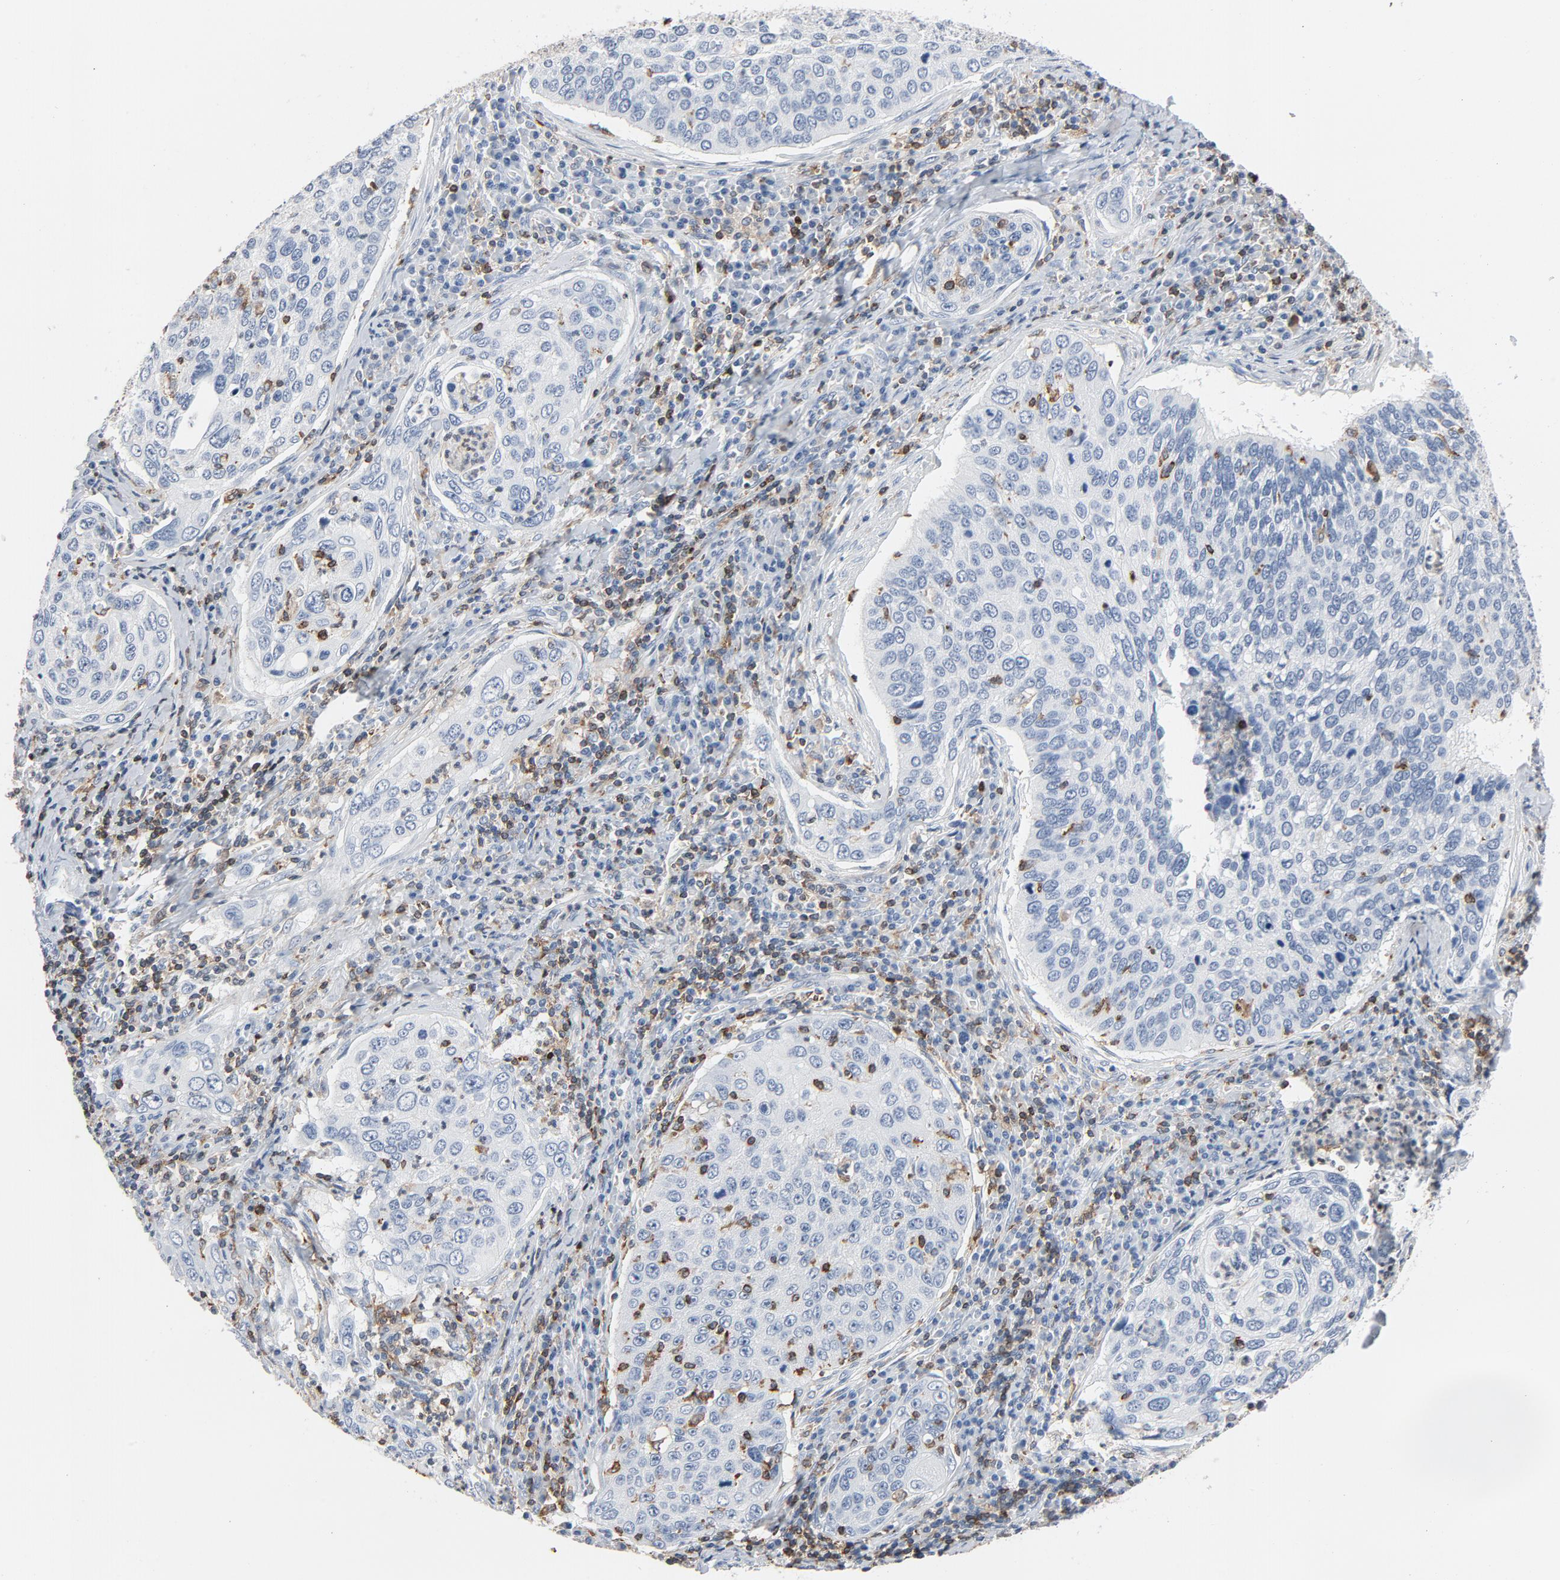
{"staining": {"intensity": "negative", "quantity": "none", "location": "none"}, "tissue": "cervical cancer", "cell_type": "Tumor cells", "image_type": "cancer", "snomed": [{"axis": "morphology", "description": "Squamous cell carcinoma, NOS"}, {"axis": "topography", "description": "Cervix"}], "caption": "Tumor cells show no significant protein expression in cervical cancer.", "gene": "LCP2", "patient": {"sex": "female", "age": 53}}